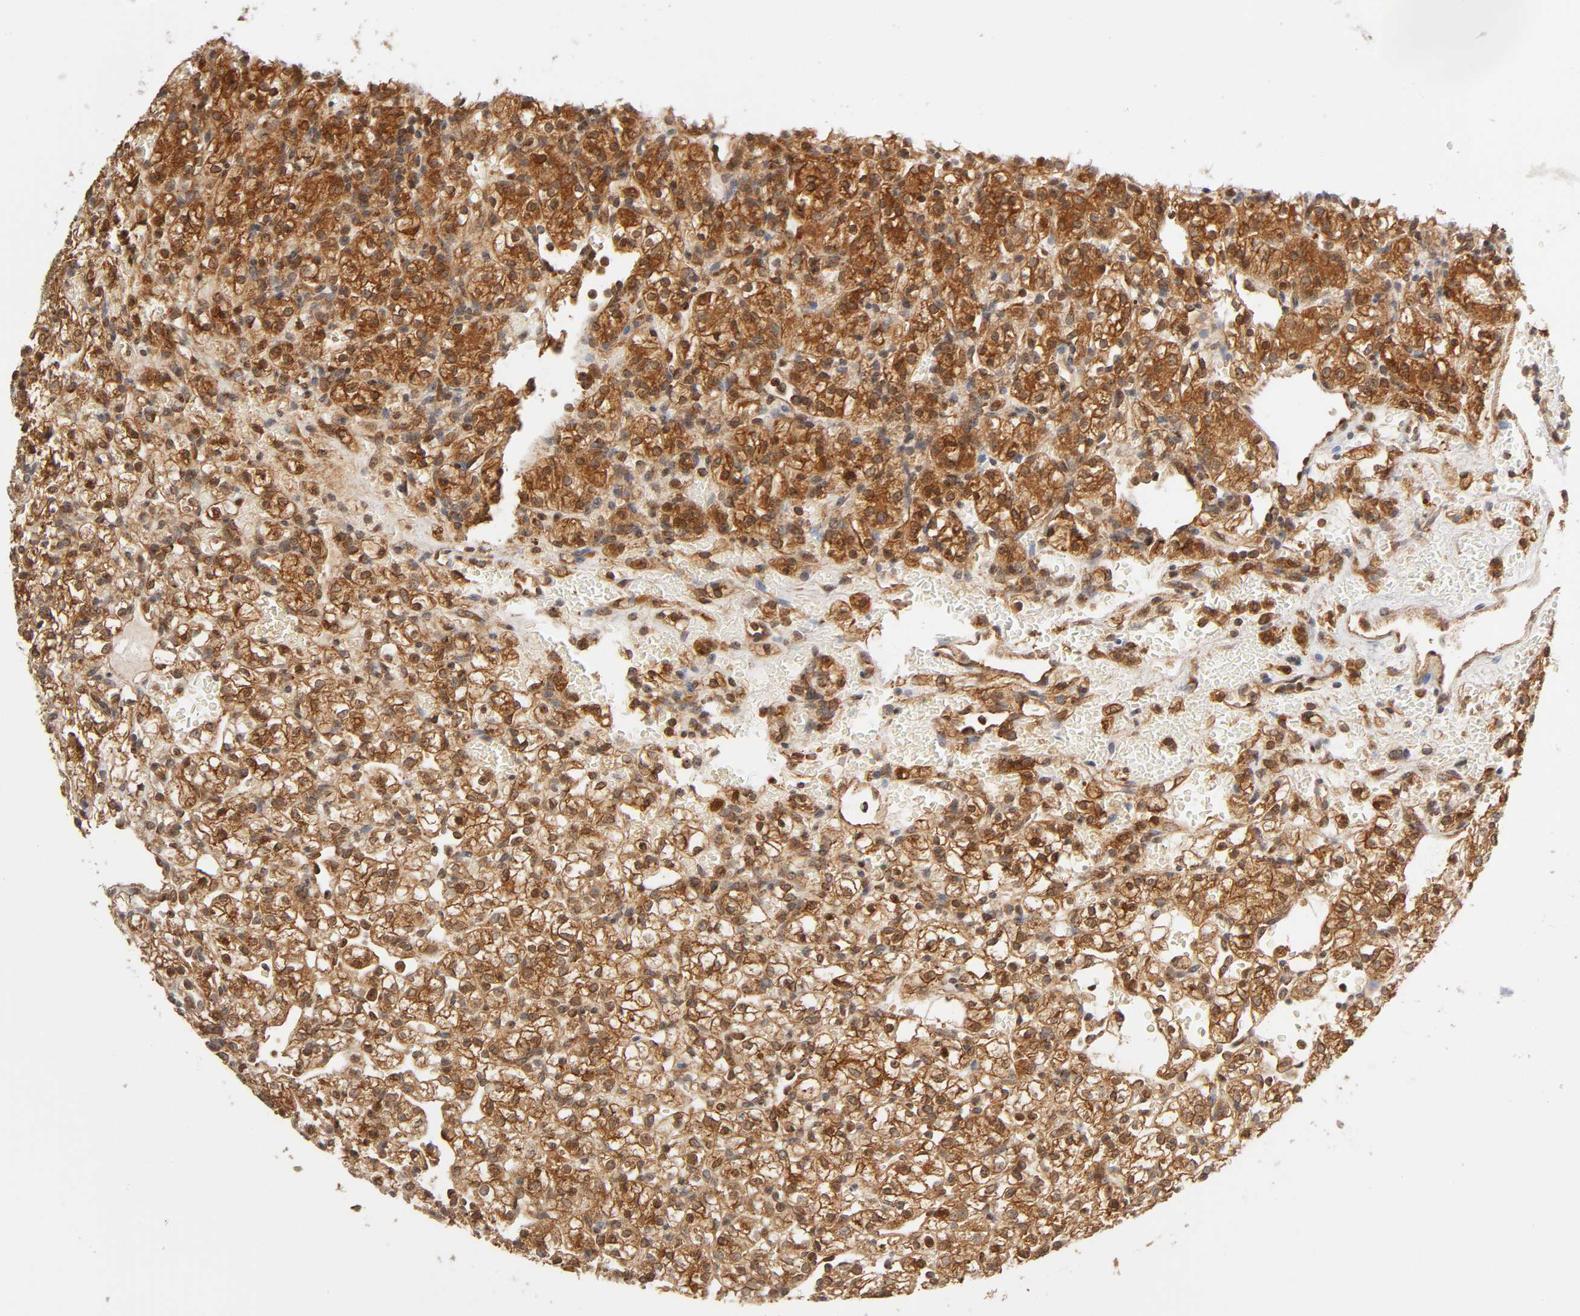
{"staining": {"intensity": "moderate", "quantity": ">75%", "location": "cytoplasmic/membranous,nuclear"}, "tissue": "renal cancer", "cell_type": "Tumor cells", "image_type": "cancer", "snomed": [{"axis": "morphology", "description": "Adenocarcinoma, NOS"}, {"axis": "topography", "description": "Kidney"}], "caption": "This micrograph demonstrates IHC staining of human renal cancer (adenocarcinoma), with medium moderate cytoplasmic/membranous and nuclear staining in approximately >75% of tumor cells.", "gene": "PAFAH1B1", "patient": {"sex": "female", "age": 60}}